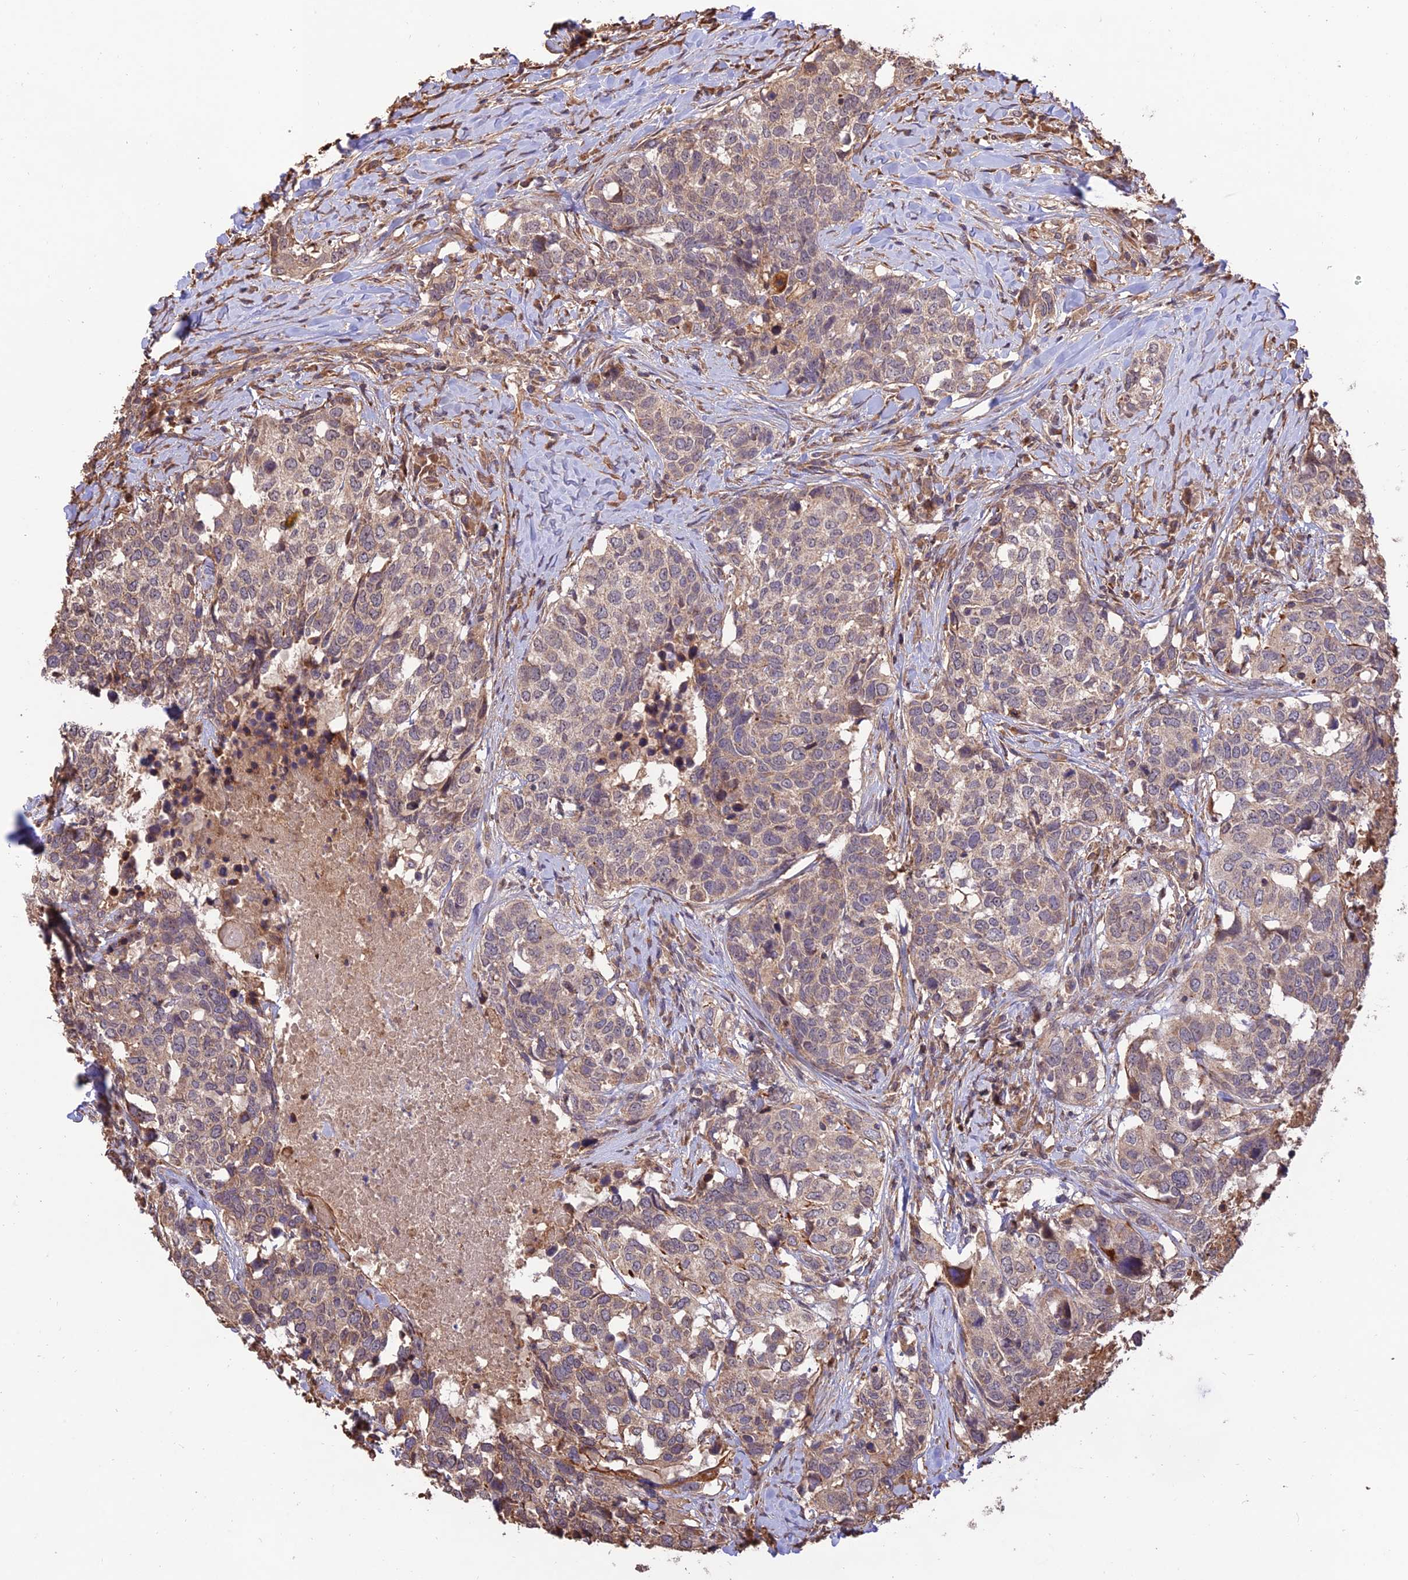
{"staining": {"intensity": "weak", "quantity": ">75%", "location": "cytoplasmic/membranous"}, "tissue": "head and neck cancer", "cell_type": "Tumor cells", "image_type": "cancer", "snomed": [{"axis": "morphology", "description": "Squamous cell carcinoma, NOS"}, {"axis": "topography", "description": "Head-Neck"}], "caption": "There is low levels of weak cytoplasmic/membranous expression in tumor cells of head and neck squamous cell carcinoma, as demonstrated by immunohistochemical staining (brown color).", "gene": "CREBL2", "patient": {"sex": "male", "age": 66}}